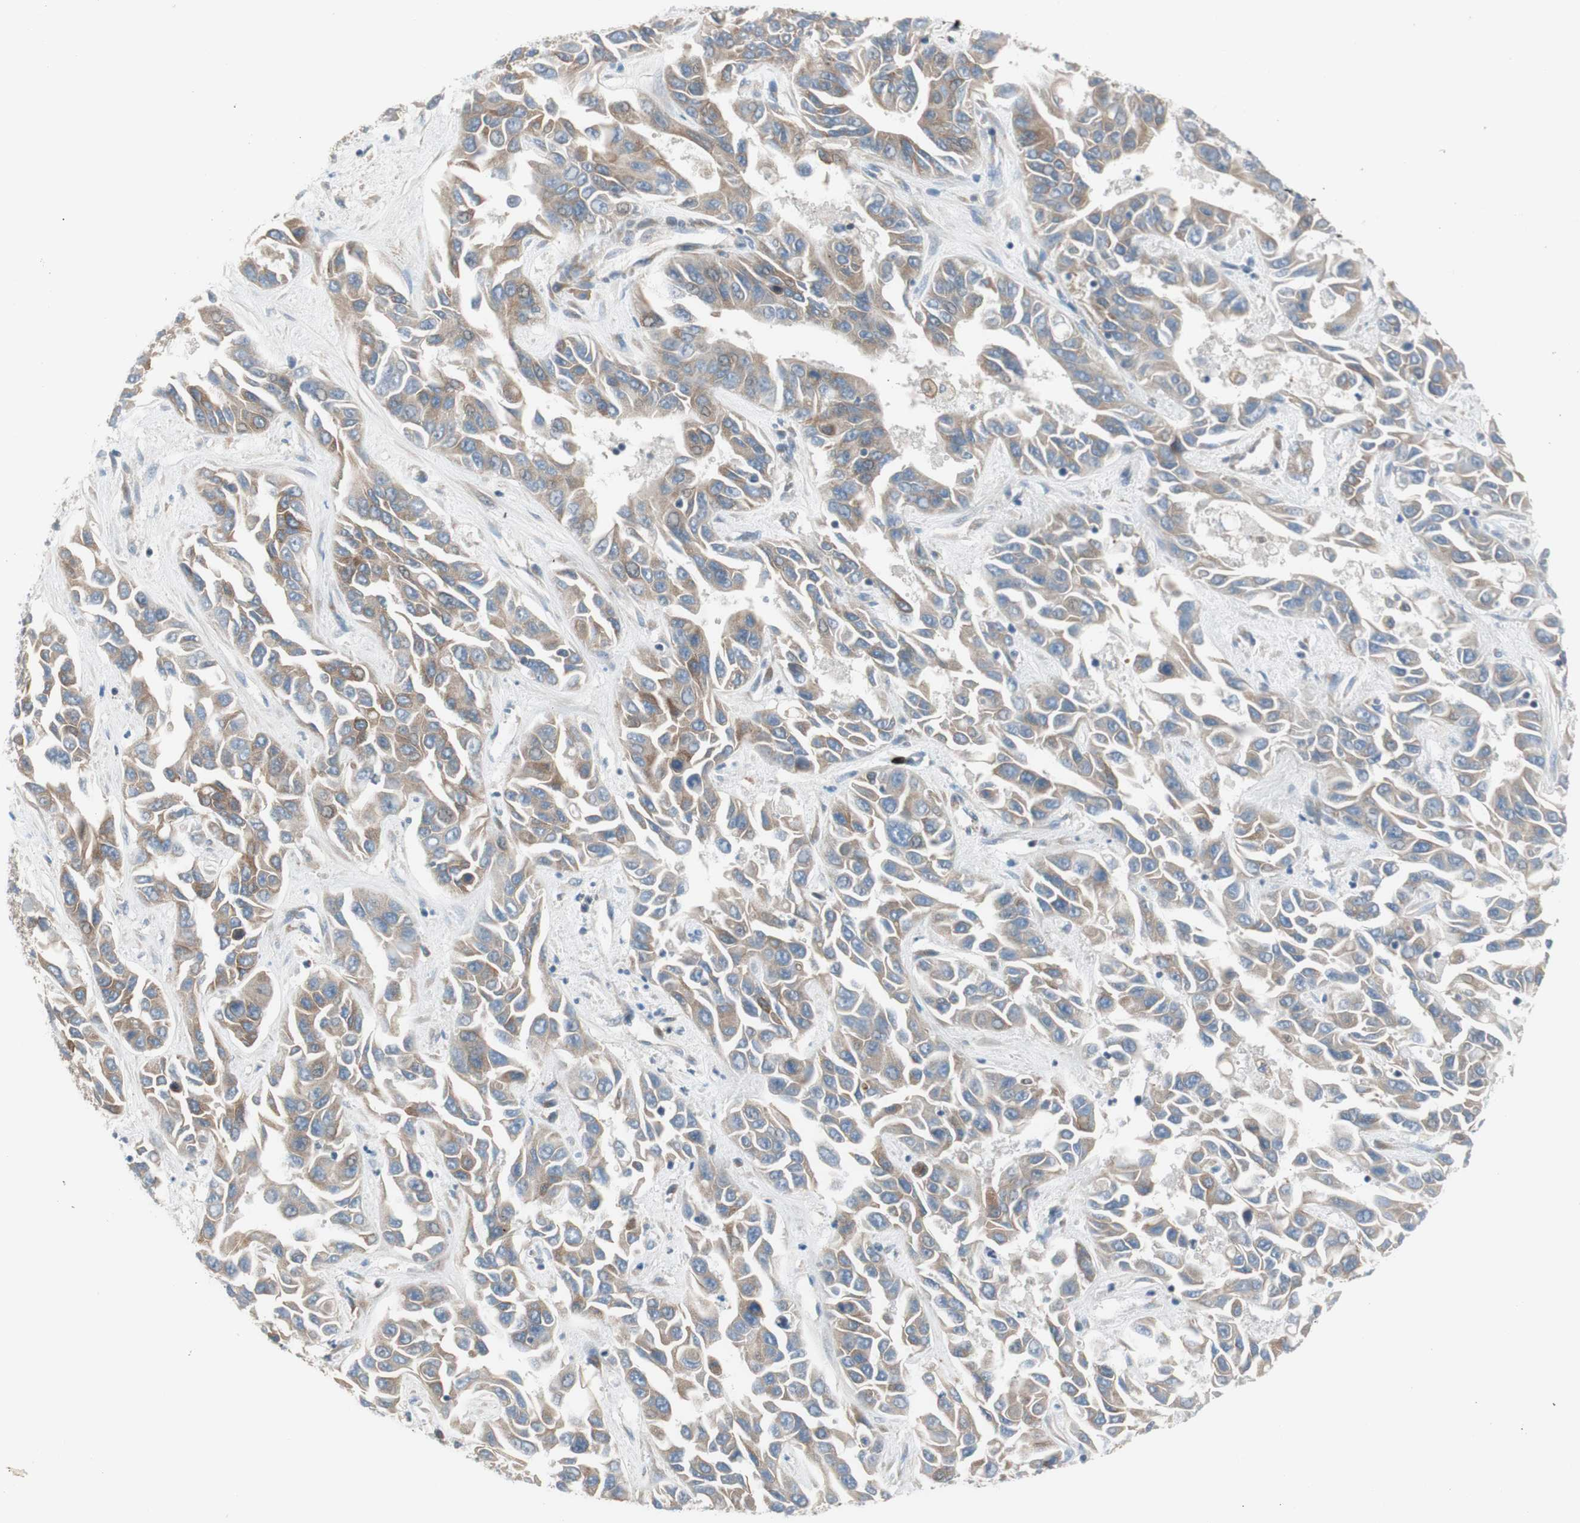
{"staining": {"intensity": "moderate", "quantity": ">75%", "location": "cytoplasmic/membranous"}, "tissue": "liver cancer", "cell_type": "Tumor cells", "image_type": "cancer", "snomed": [{"axis": "morphology", "description": "Cholangiocarcinoma"}, {"axis": "topography", "description": "Liver"}], "caption": "Protein staining of cholangiocarcinoma (liver) tissue shows moderate cytoplasmic/membranous expression in about >75% of tumor cells.", "gene": "CLCC1", "patient": {"sex": "female", "age": 52}}